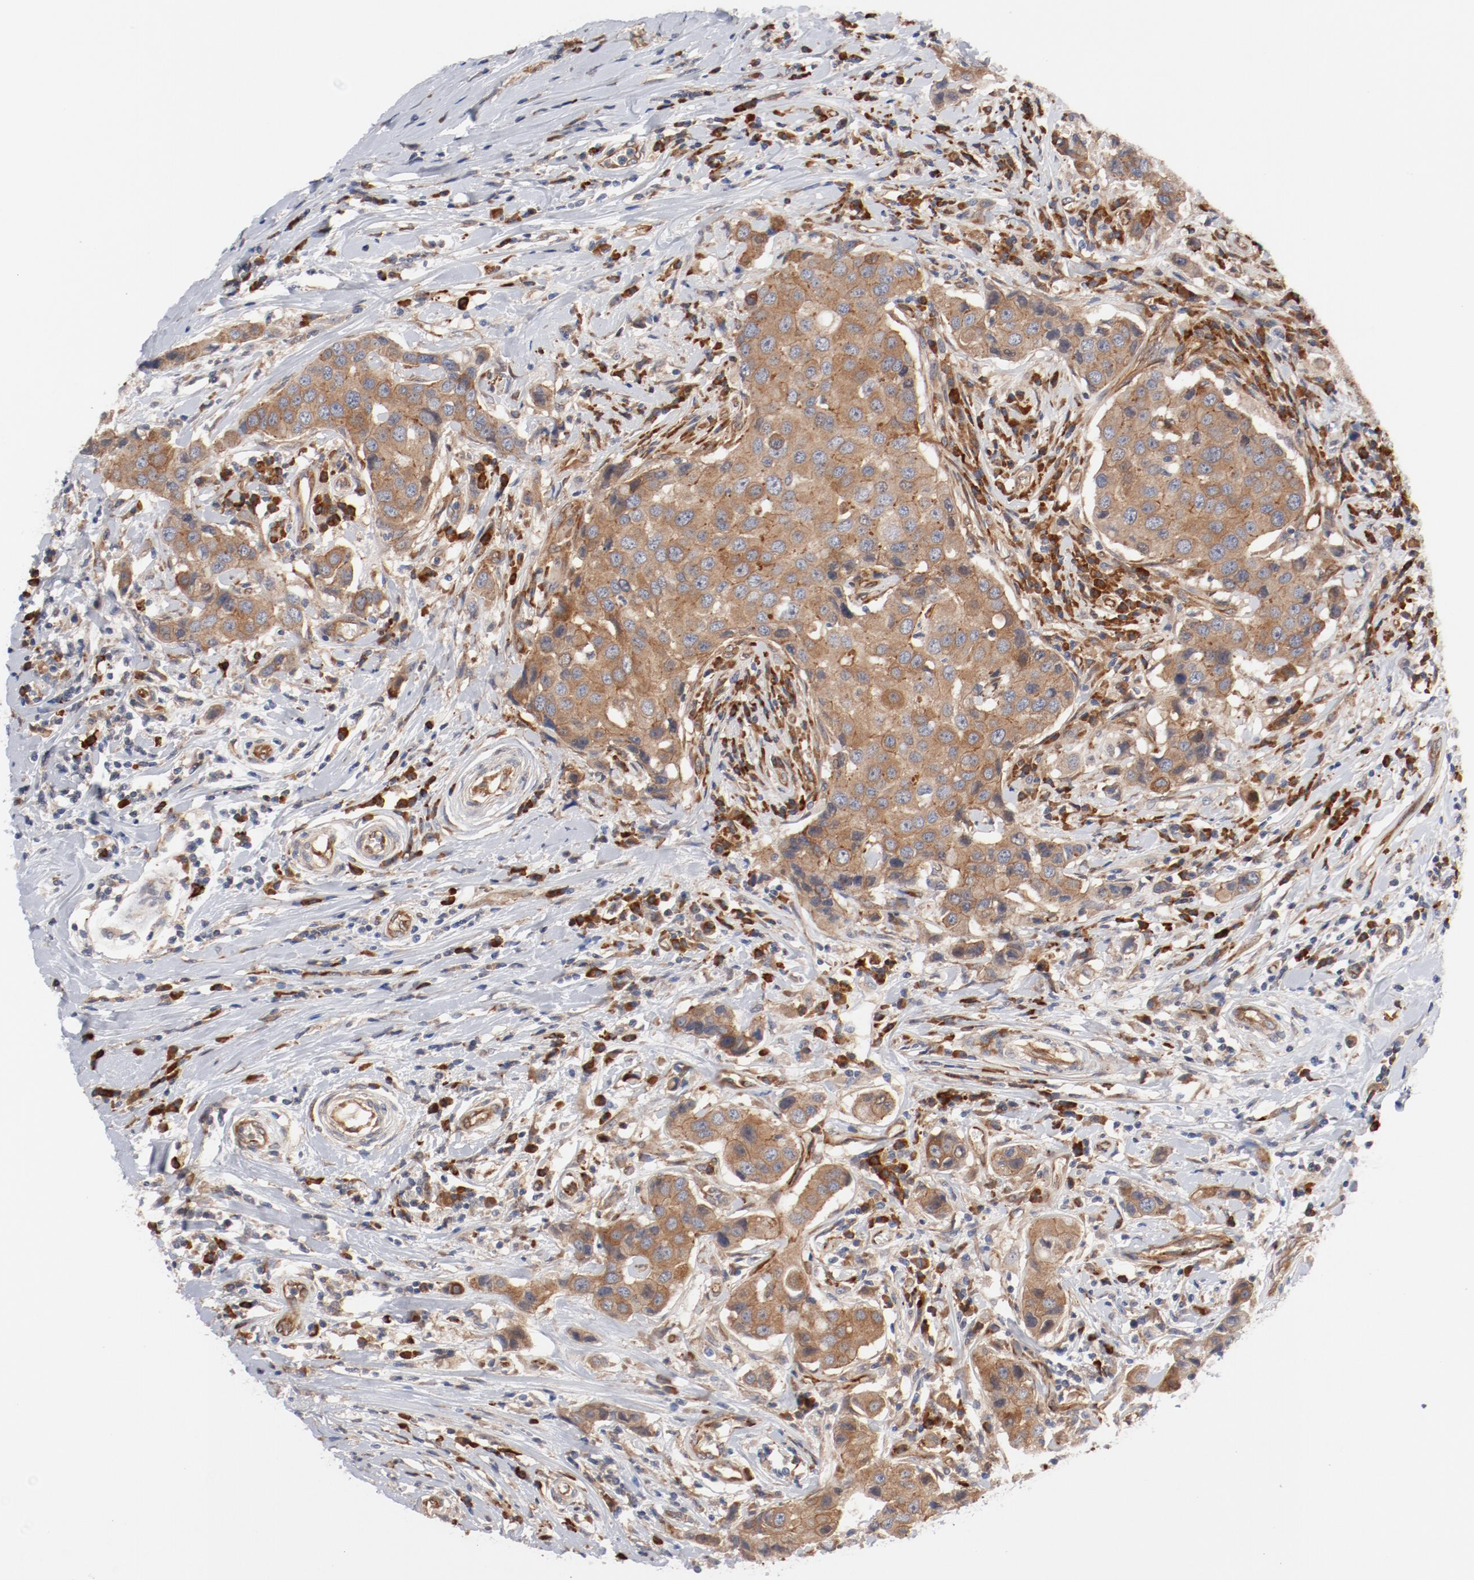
{"staining": {"intensity": "moderate", "quantity": ">75%", "location": "cytoplasmic/membranous"}, "tissue": "breast cancer", "cell_type": "Tumor cells", "image_type": "cancer", "snomed": [{"axis": "morphology", "description": "Duct carcinoma"}, {"axis": "topography", "description": "Breast"}], "caption": "A brown stain highlights moderate cytoplasmic/membranous positivity of a protein in human breast cancer (intraductal carcinoma) tumor cells.", "gene": "PITPNM2", "patient": {"sex": "female", "age": 27}}